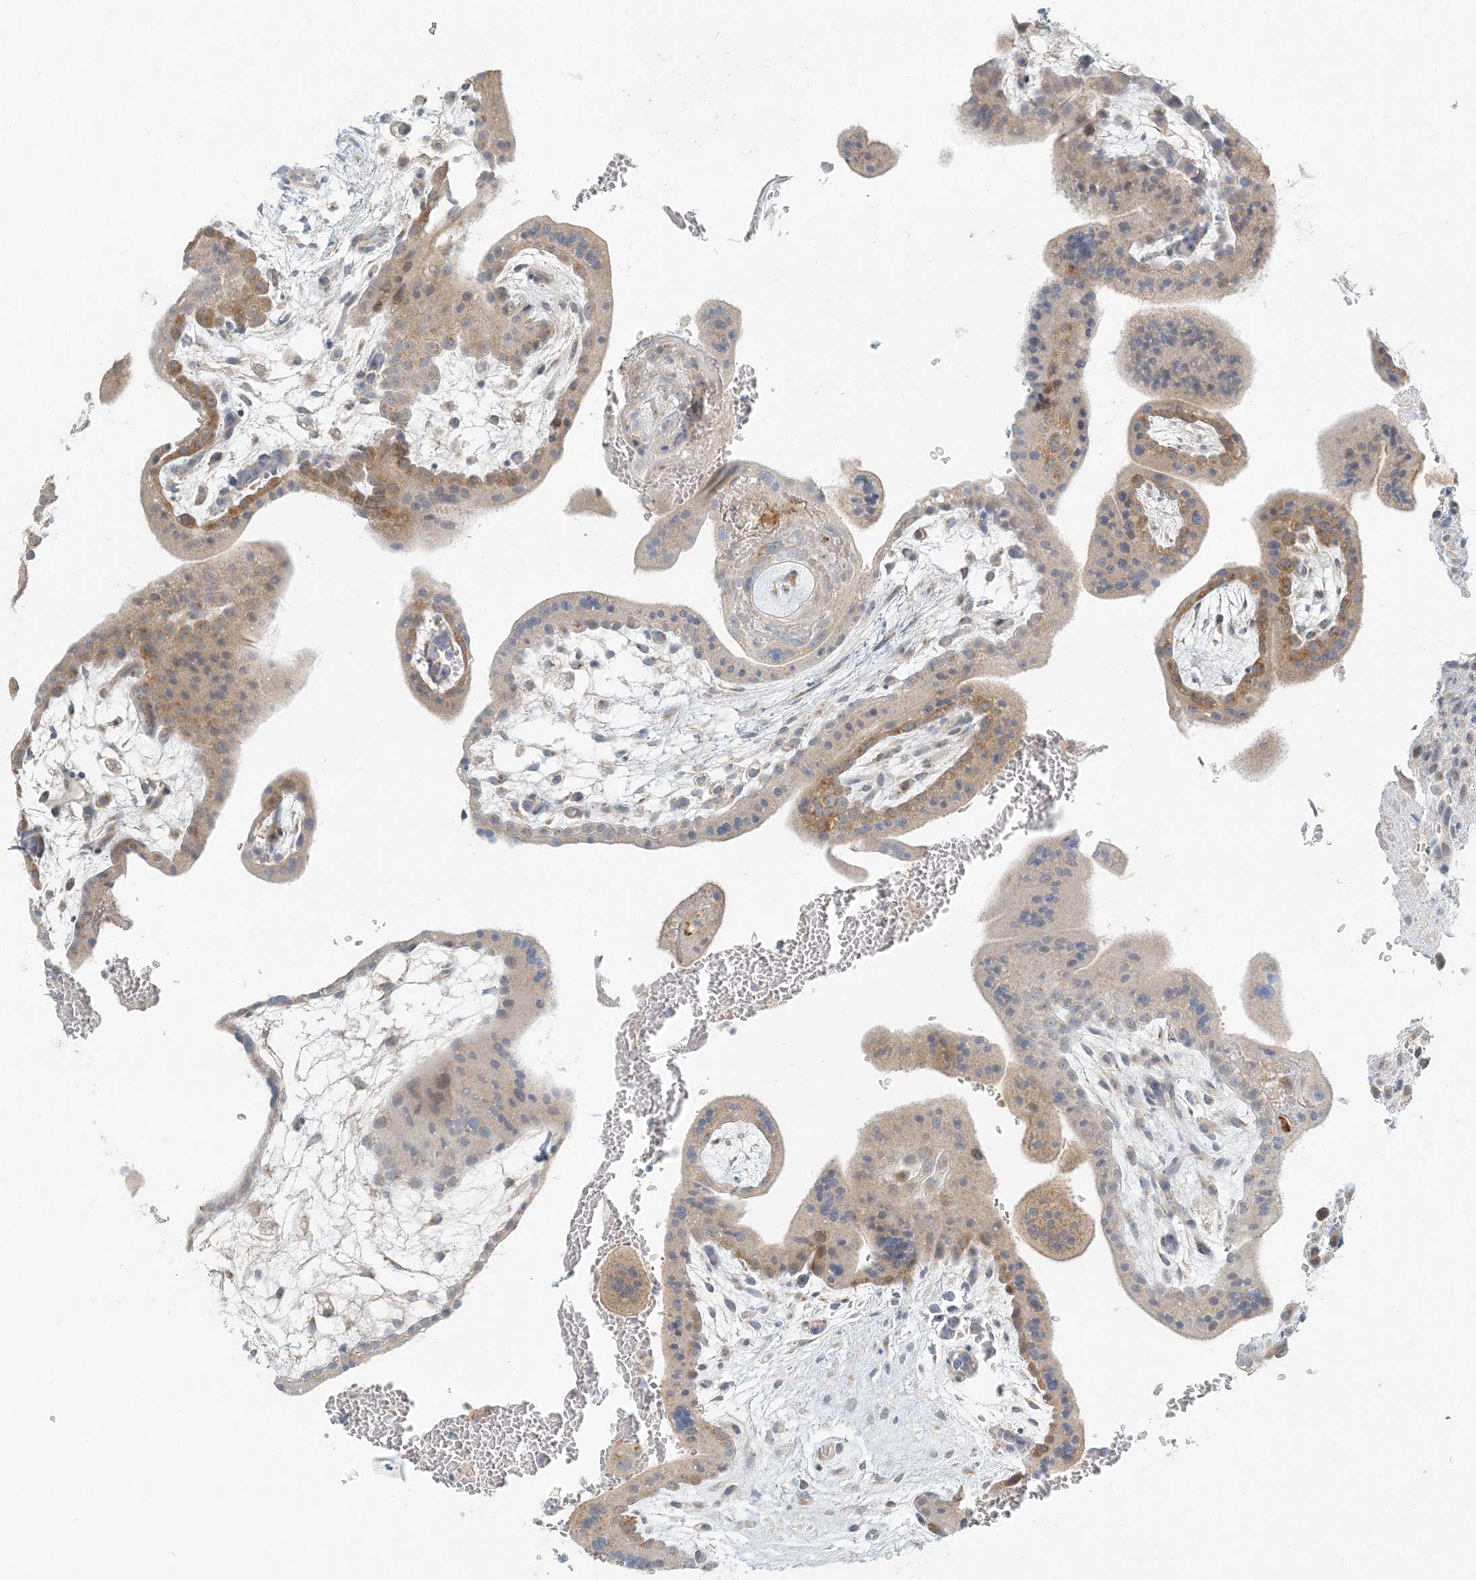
{"staining": {"intensity": "weak", "quantity": "25%-75%", "location": "cytoplasmic/membranous"}, "tissue": "placenta", "cell_type": "Decidual cells", "image_type": "normal", "snomed": [{"axis": "morphology", "description": "Normal tissue, NOS"}, {"axis": "topography", "description": "Placenta"}], "caption": "IHC micrograph of unremarkable placenta: human placenta stained using immunohistochemistry (IHC) reveals low levels of weak protein expression localized specifically in the cytoplasmic/membranous of decidual cells, appearing as a cytoplasmic/membranous brown color.", "gene": "NAA11", "patient": {"sex": "female", "age": 35}}